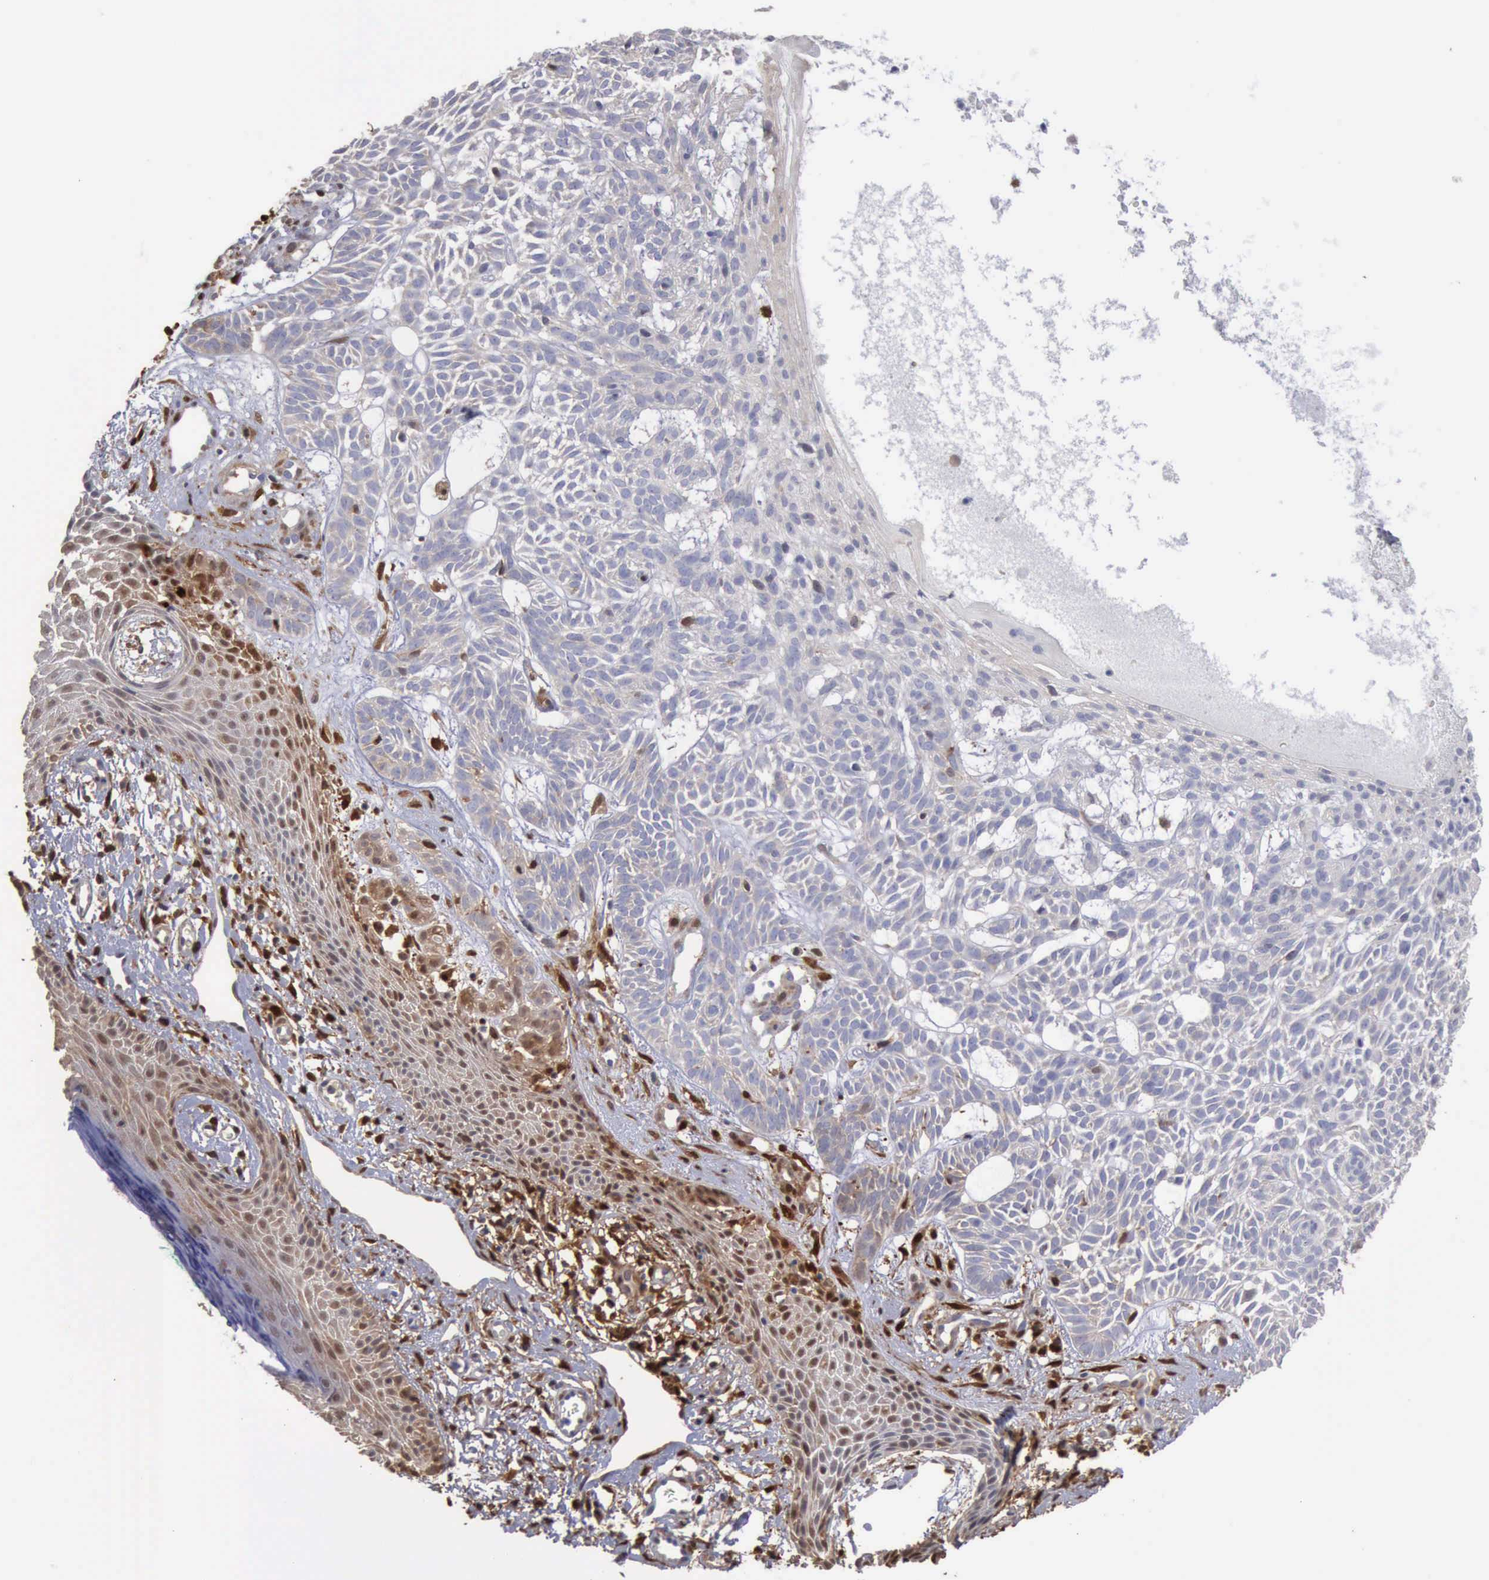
{"staining": {"intensity": "weak", "quantity": "<25%", "location": "cytoplasmic/membranous"}, "tissue": "skin cancer", "cell_type": "Tumor cells", "image_type": "cancer", "snomed": [{"axis": "morphology", "description": "Basal cell carcinoma"}, {"axis": "topography", "description": "Skin"}], "caption": "IHC micrograph of neoplastic tissue: skin cancer stained with DAB reveals no significant protein staining in tumor cells.", "gene": "STAT1", "patient": {"sex": "male", "age": 75}}